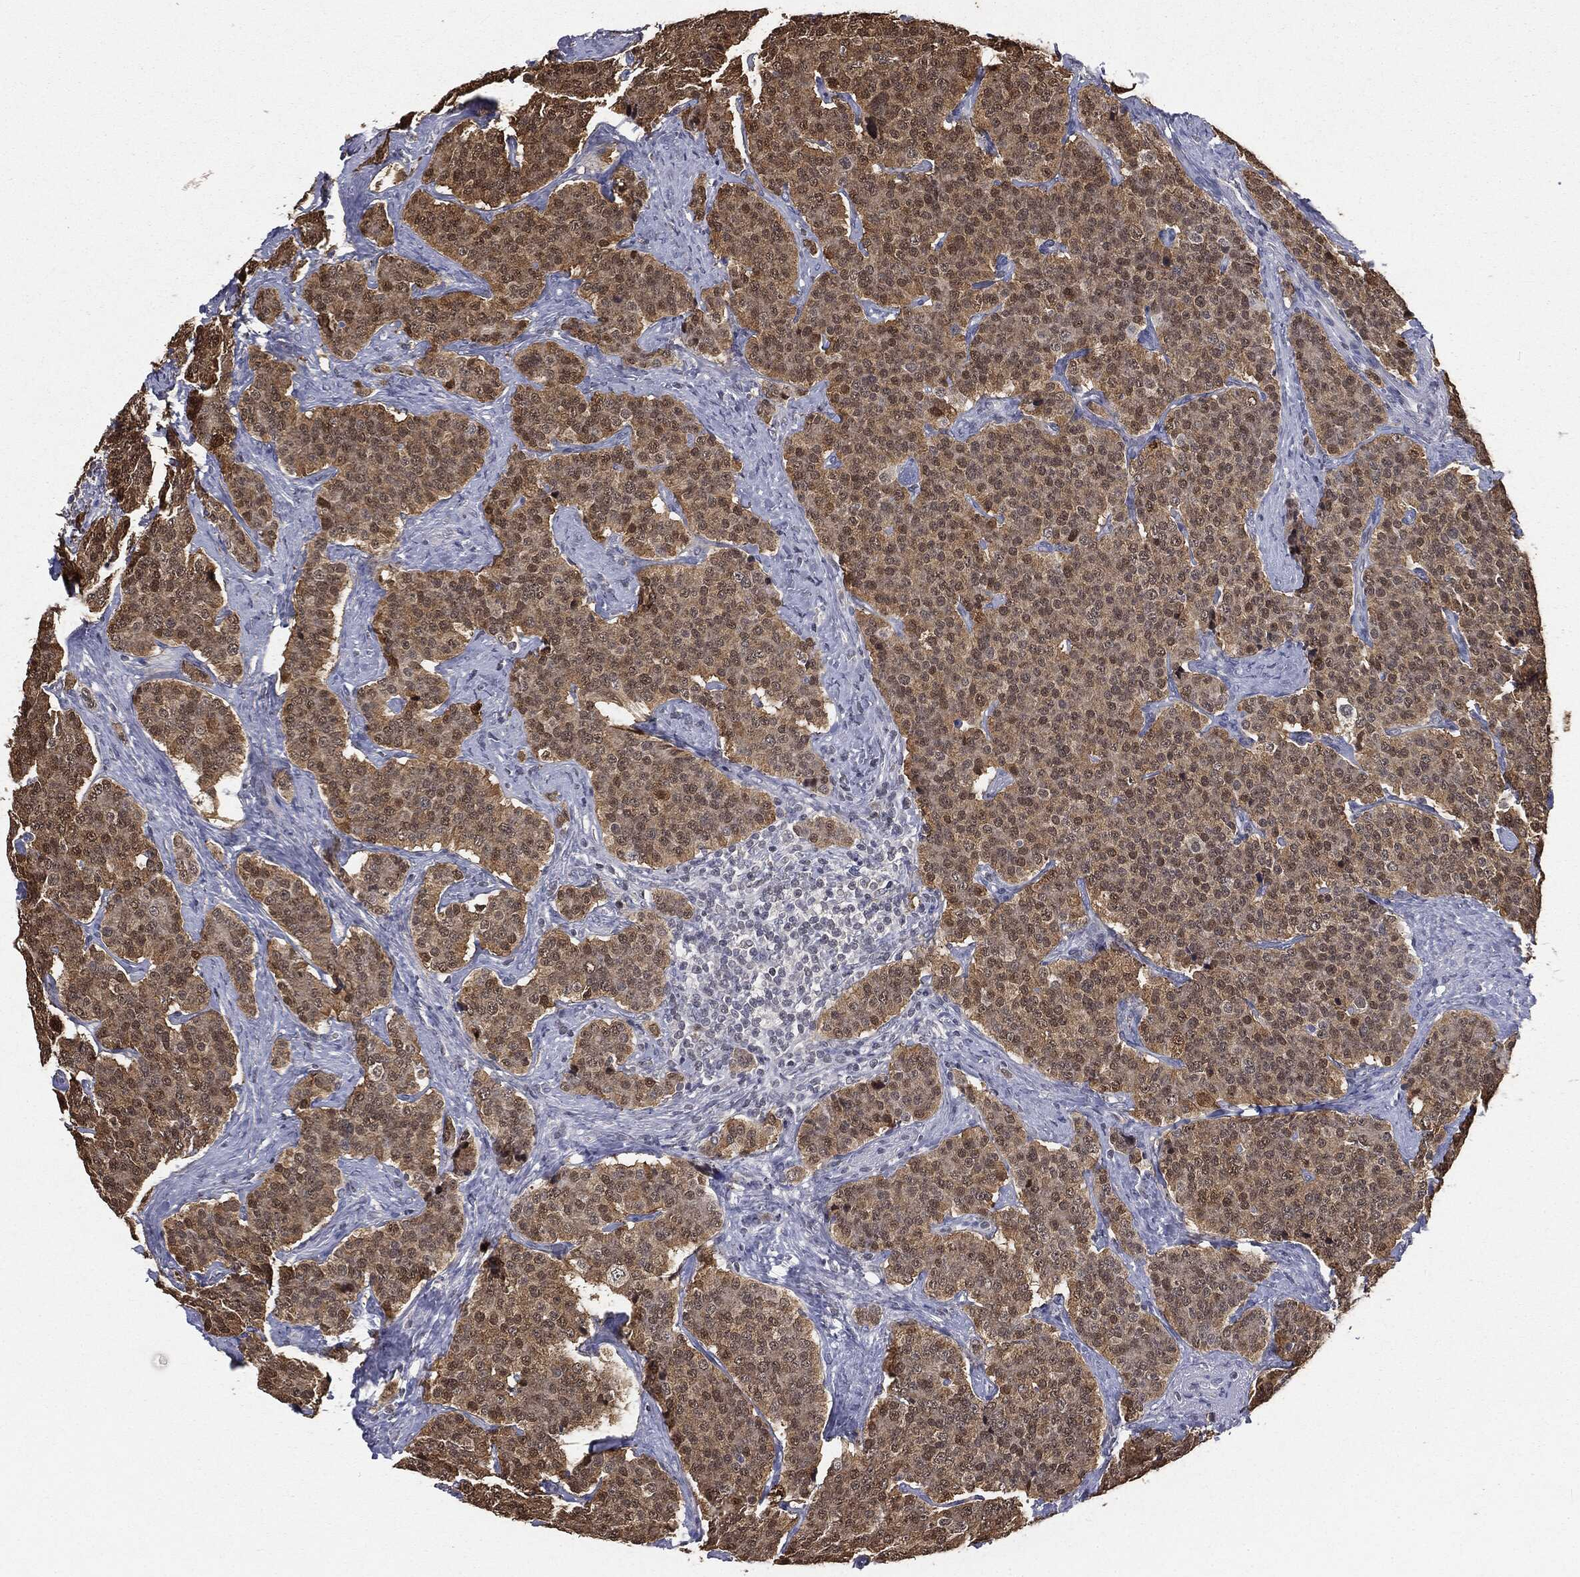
{"staining": {"intensity": "moderate", "quantity": ">75%", "location": "cytoplasmic/membranous,nuclear"}, "tissue": "carcinoid", "cell_type": "Tumor cells", "image_type": "cancer", "snomed": [{"axis": "morphology", "description": "Carcinoid, malignant, NOS"}, {"axis": "topography", "description": "Small intestine"}], "caption": "Tumor cells demonstrate medium levels of moderate cytoplasmic/membranous and nuclear staining in about >75% of cells in human carcinoid (malignant). (DAB IHC, brown staining for protein, blue staining for nuclei).", "gene": "SLC2A2", "patient": {"sex": "female", "age": 58}}